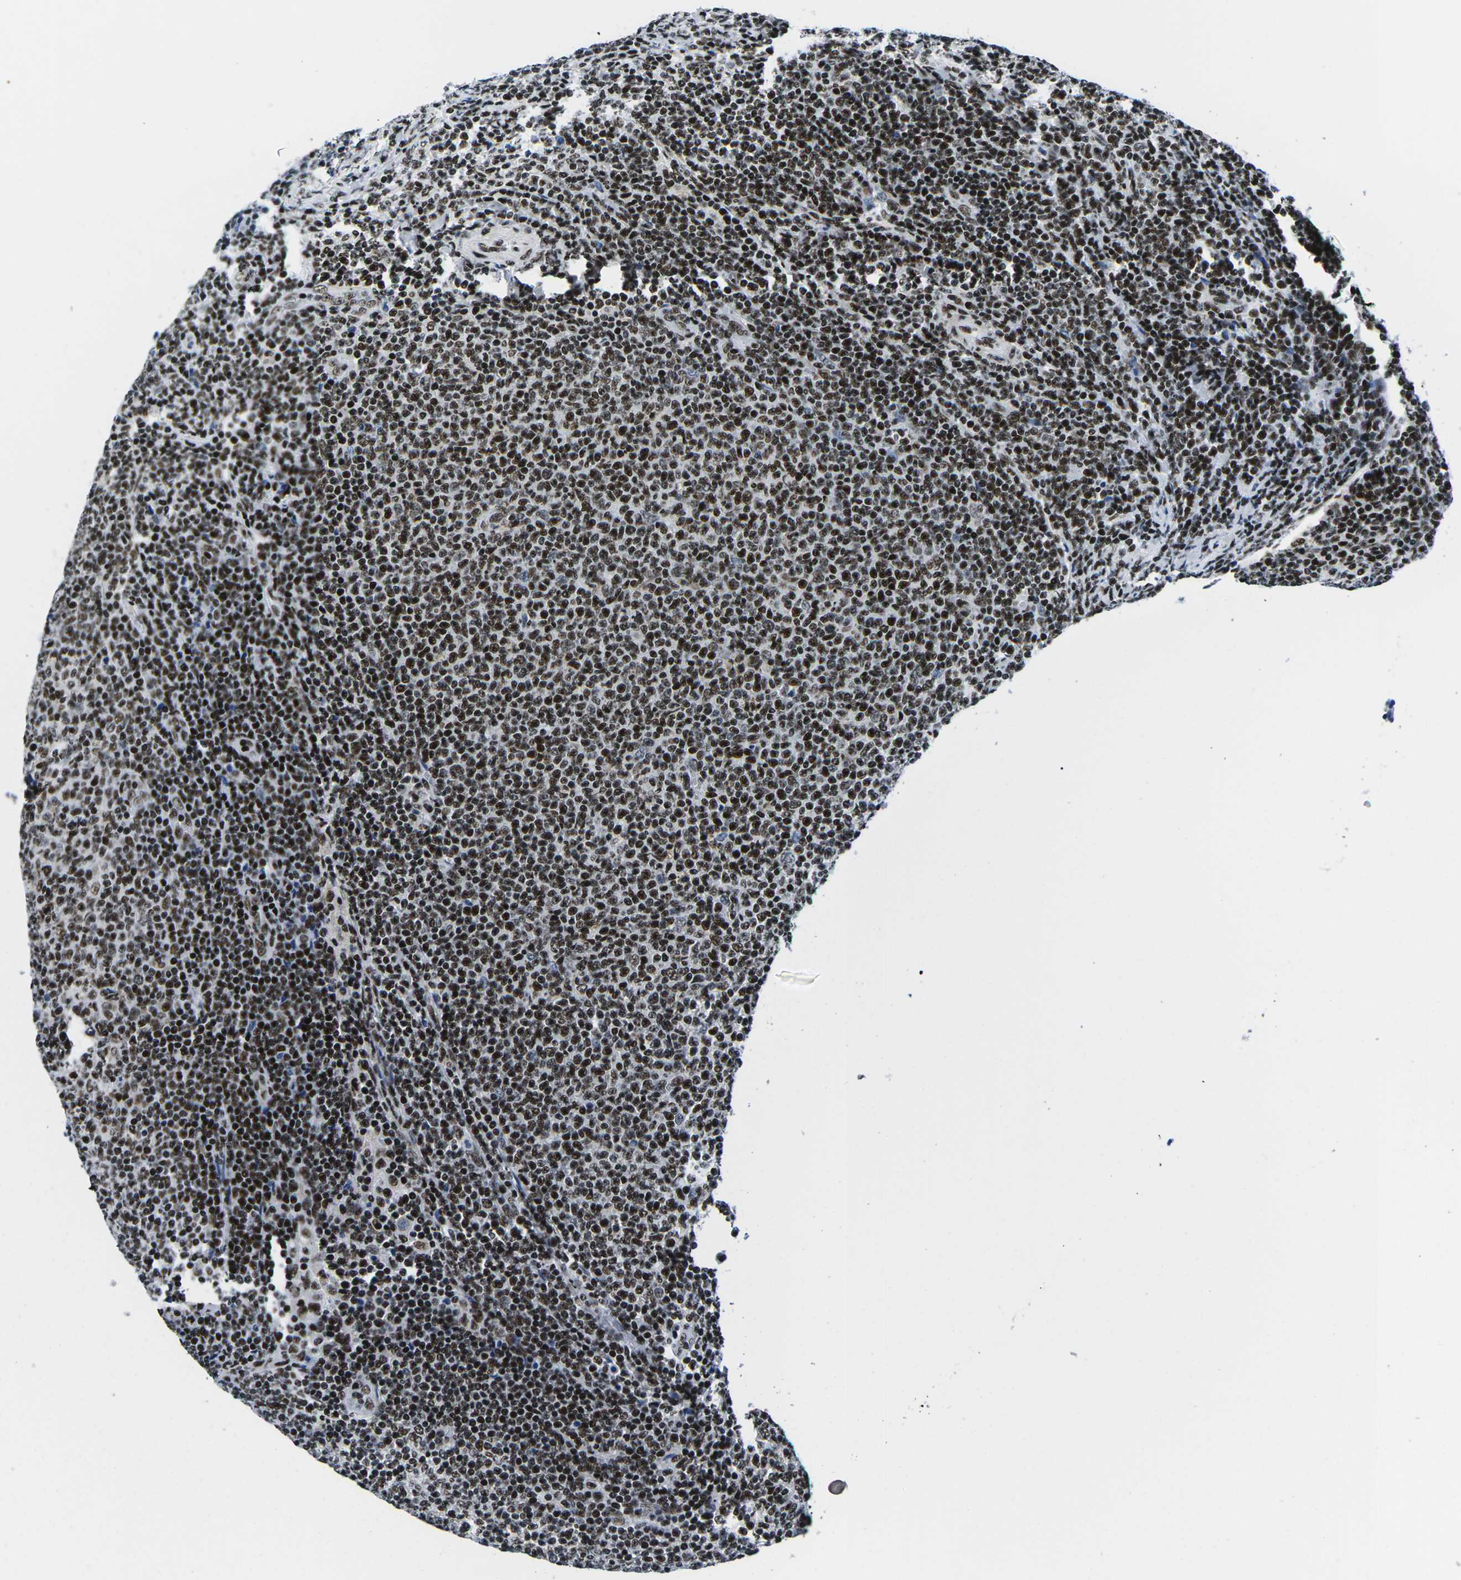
{"staining": {"intensity": "strong", "quantity": ">75%", "location": "nuclear"}, "tissue": "lymphoma", "cell_type": "Tumor cells", "image_type": "cancer", "snomed": [{"axis": "morphology", "description": "Malignant lymphoma, non-Hodgkin's type, Low grade"}, {"axis": "topography", "description": "Lymph node"}], "caption": "An image of lymphoma stained for a protein displays strong nuclear brown staining in tumor cells. Immunohistochemistry stains the protein in brown and the nuclei are stained blue.", "gene": "ATF1", "patient": {"sex": "male", "age": 66}}